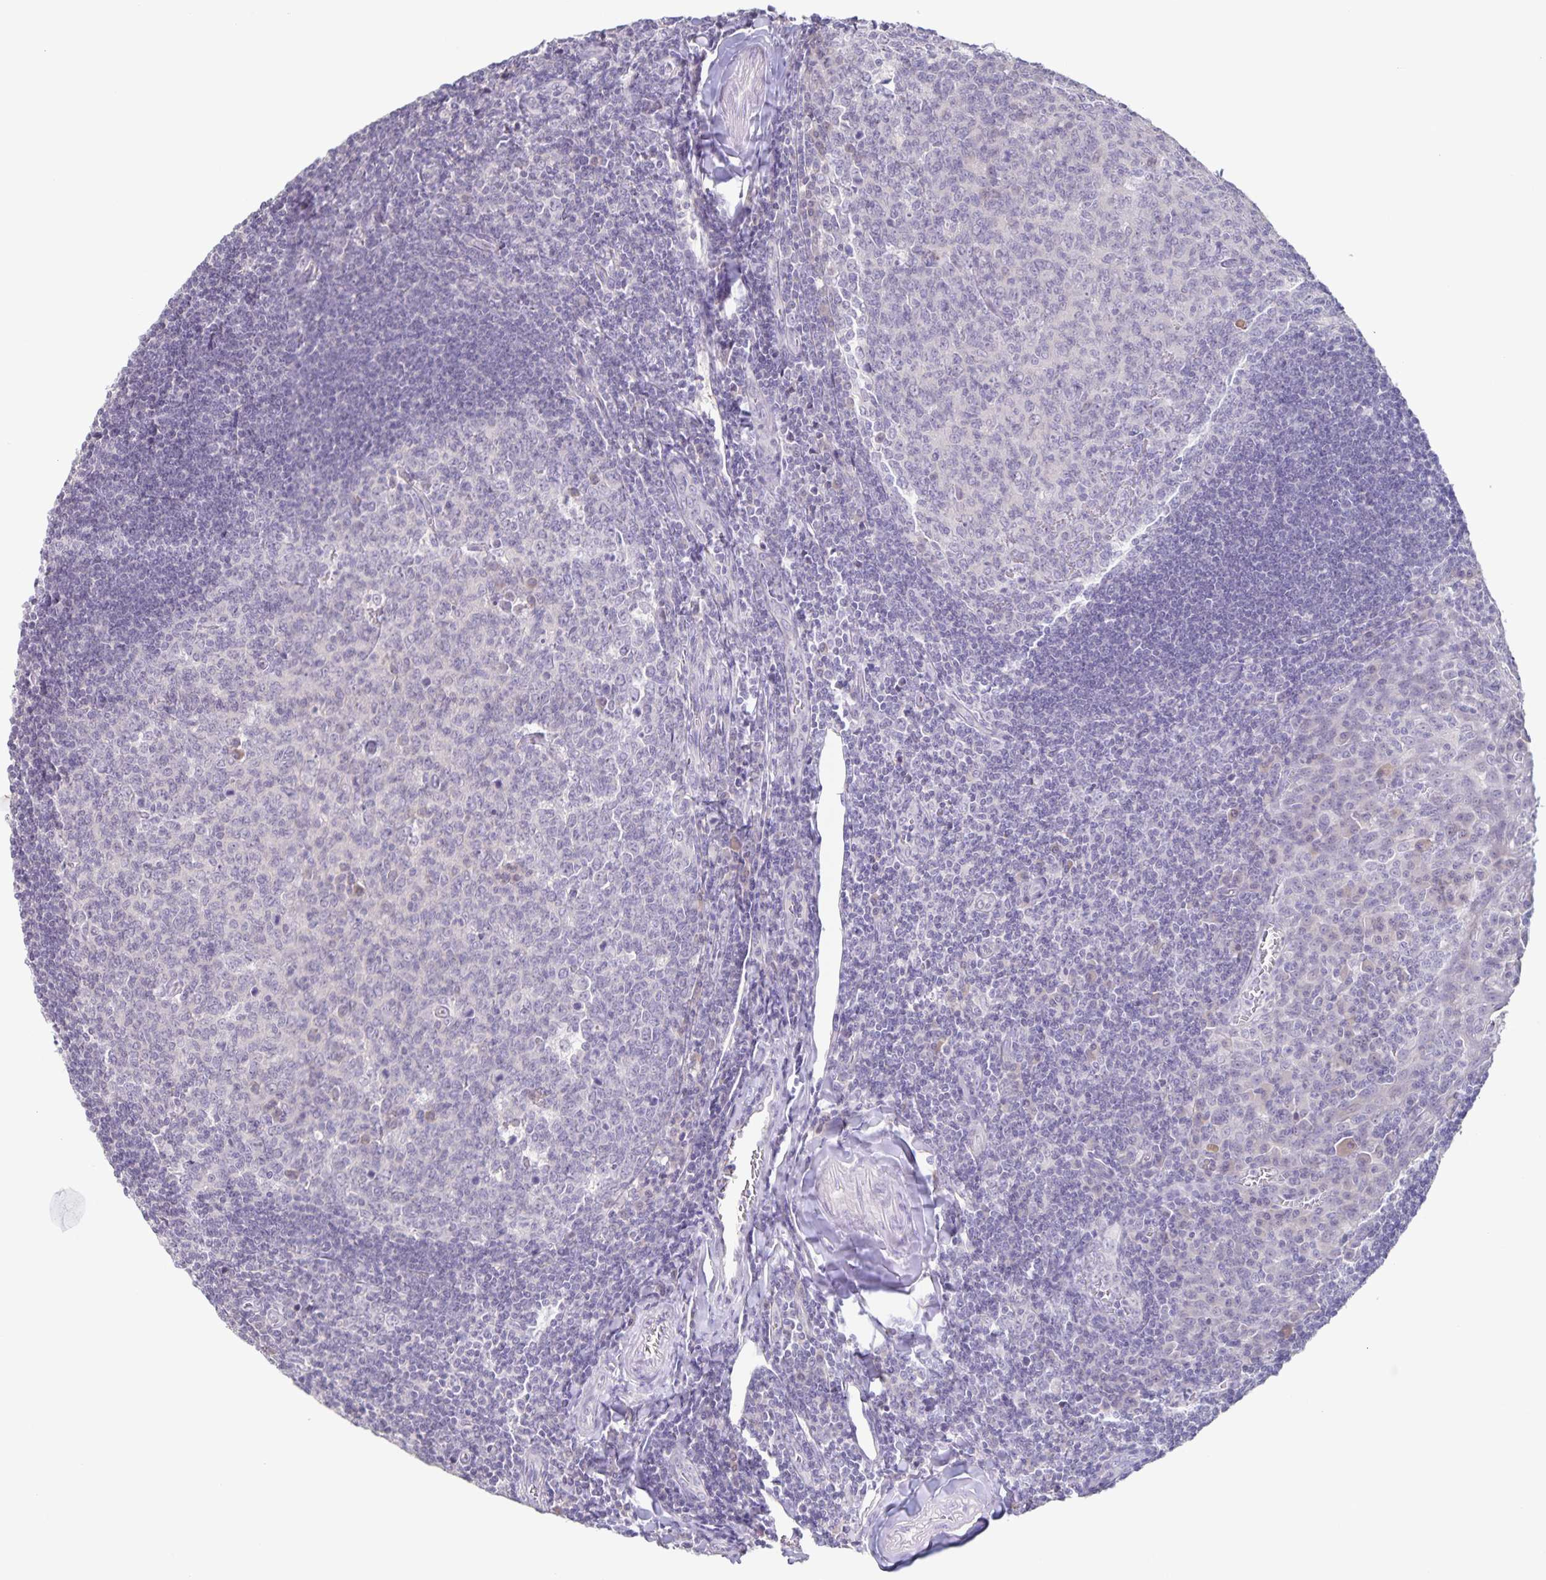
{"staining": {"intensity": "negative", "quantity": "none", "location": "none"}, "tissue": "tonsil", "cell_type": "Germinal center cells", "image_type": "normal", "snomed": [{"axis": "morphology", "description": "Normal tissue, NOS"}, {"axis": "topography", "description": "Tonsil"}], "caption": "Germinal center cells are negative for brown protein staining in benign tonsil. Brightfield microscopy of immunohistochemistry (IHC) stained with DAB (3,3'-diaminobenzidine) (brown) and hematoxylin (blue), captured at high magnification.", "gene": "INSL5", "patient": {"sex": "male", "age": 27}}